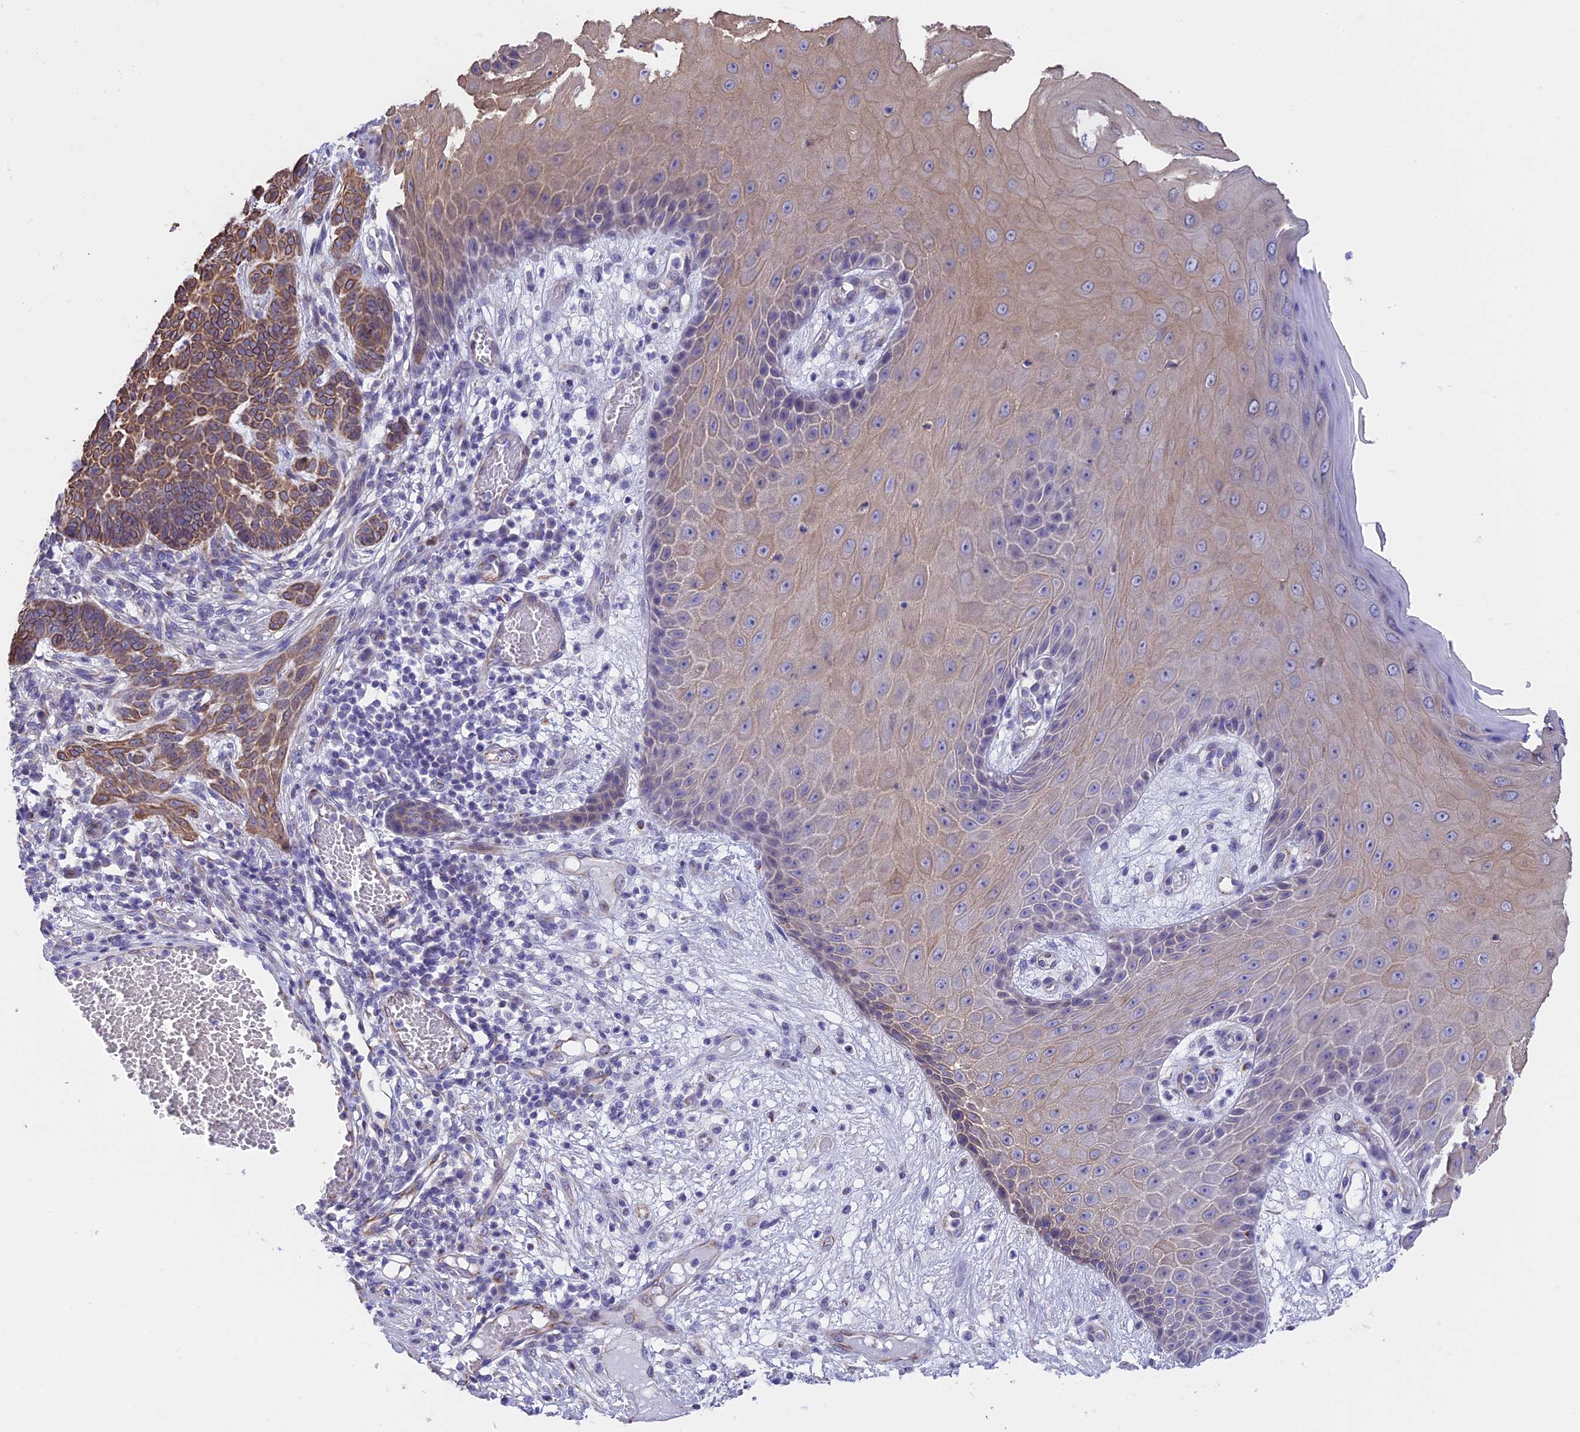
{"staining": {"intensity": "moderate", "quantity": ">75%", "location": "cytoplasmic/membranous"}, "tissue": "skin cancer", "cell_type": "Tumor cells", "image_type": "cancer", "snomed": [{"axis": "morphology", "description": "Normal tissue, NOS"}, {"axis": "morphology", "description": "Basal cell carcinoma"}, {"axis": "topography", "description": "Skin"}], "caption": "Tumor cells display medium levels of moderate cytoplasmic/membranous expression in about >75% of cells in human skin cancer. The staining was performed using DAB, with brown indicating positive protein expression. Nuclei are stained blue with hematoxylin.", "gene": "TACSTD2", "patient": {"sex": "male", "age": 64}}